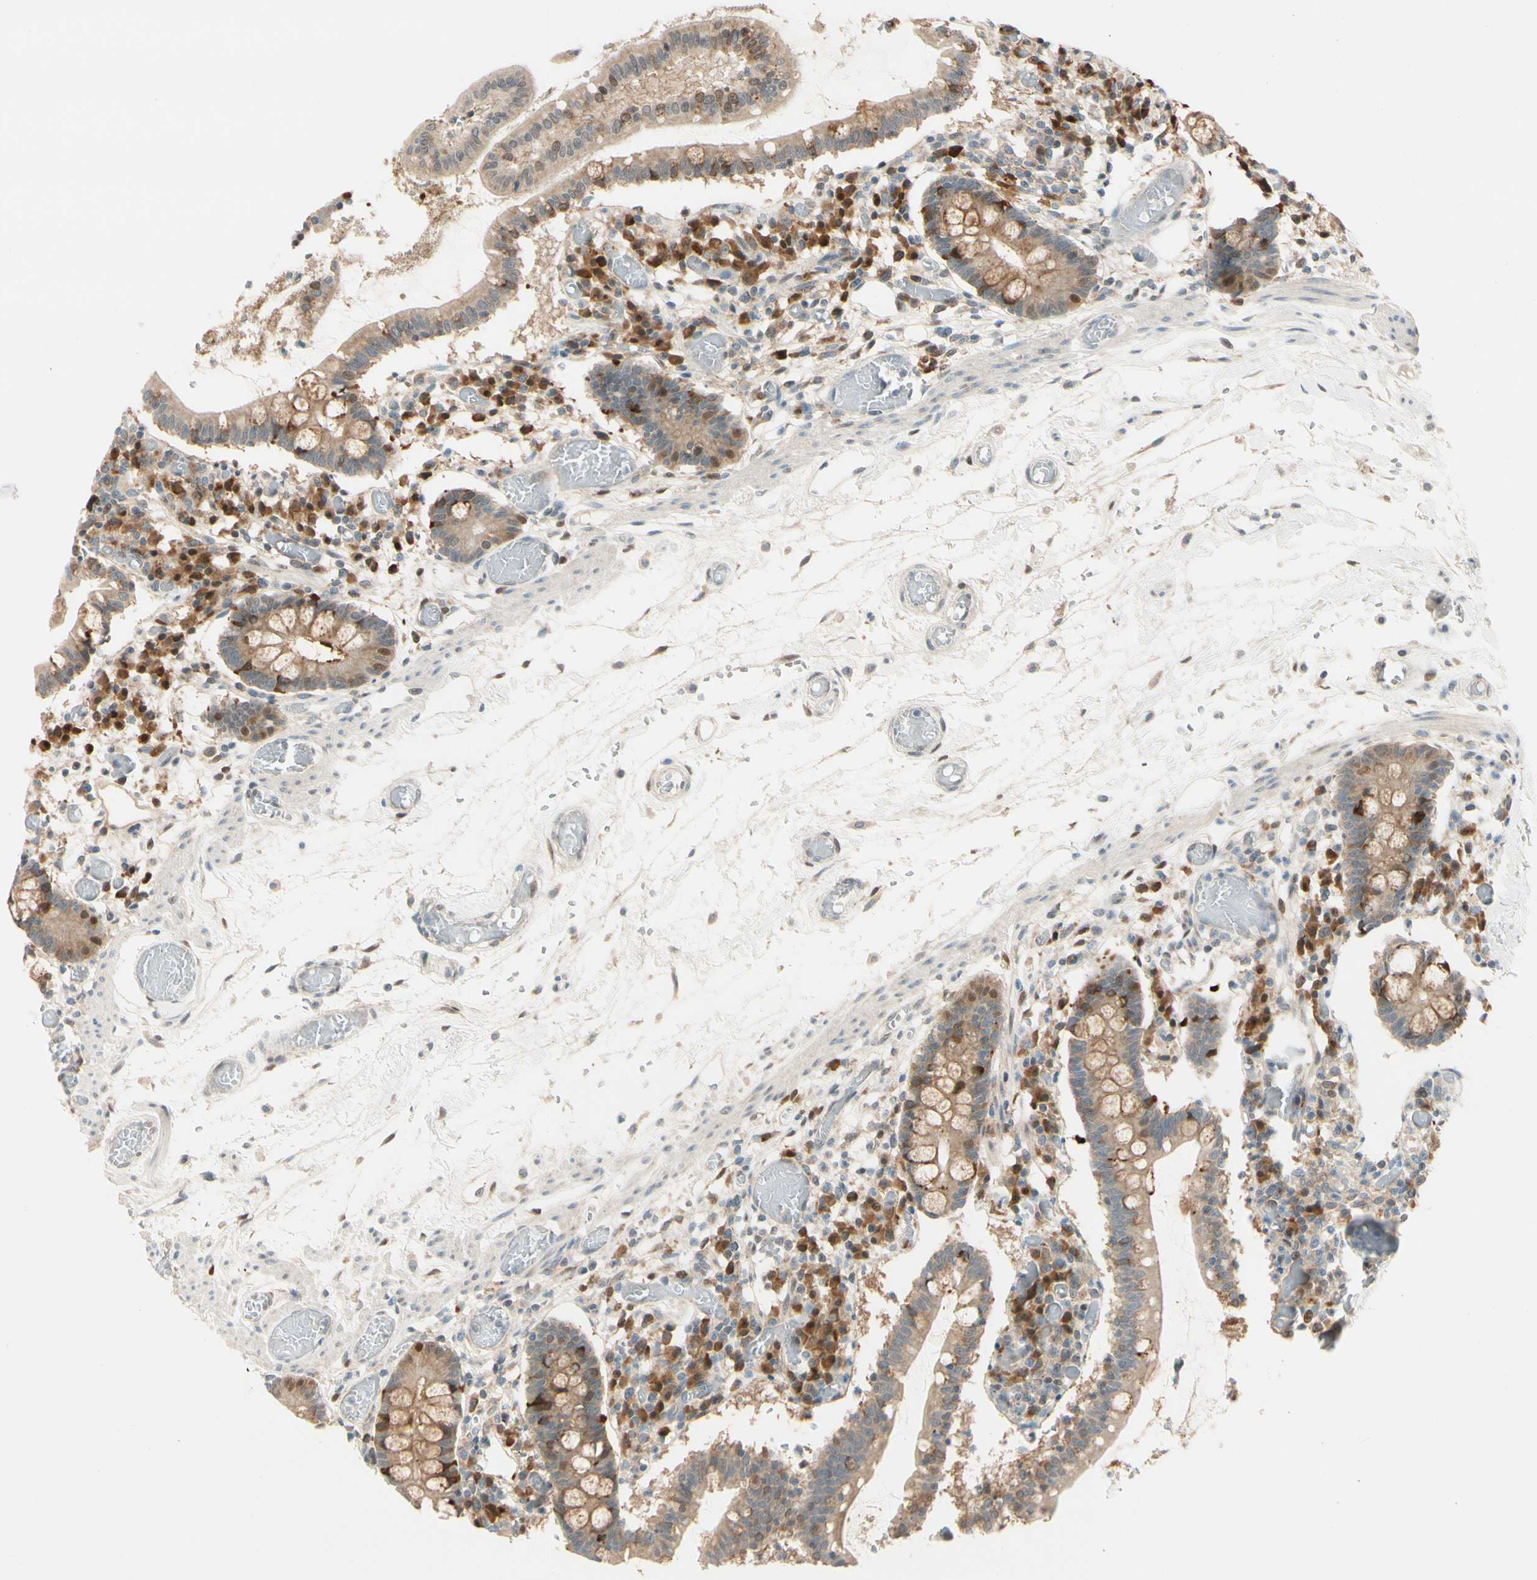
{"staining": {"intensity": "moderate", "quantity": ">75%", "location": "cytoplasmic/membranous,nuclear"}, "tissue": "small intestine", "cell_type": "Glandular cells", "image_type": "normal", "snomed": [{"axis": "morphology", "description": "Normal tissue, NOS"}, {"axis": "topography", "description": "Small intestine"}], "caption": "Protein expression analysis of unremarkable human small intestine reveals moderate cytoplasmic/membranous,nuclear positivity in approximately >75% of glandular cells. The protein is stained brown, and the nuclei are stained in blue (DAB IHC with brightfield microscopy, high magnification).", "gene": "PTTG1", "patient": {"sex": "female", "age": 61}}